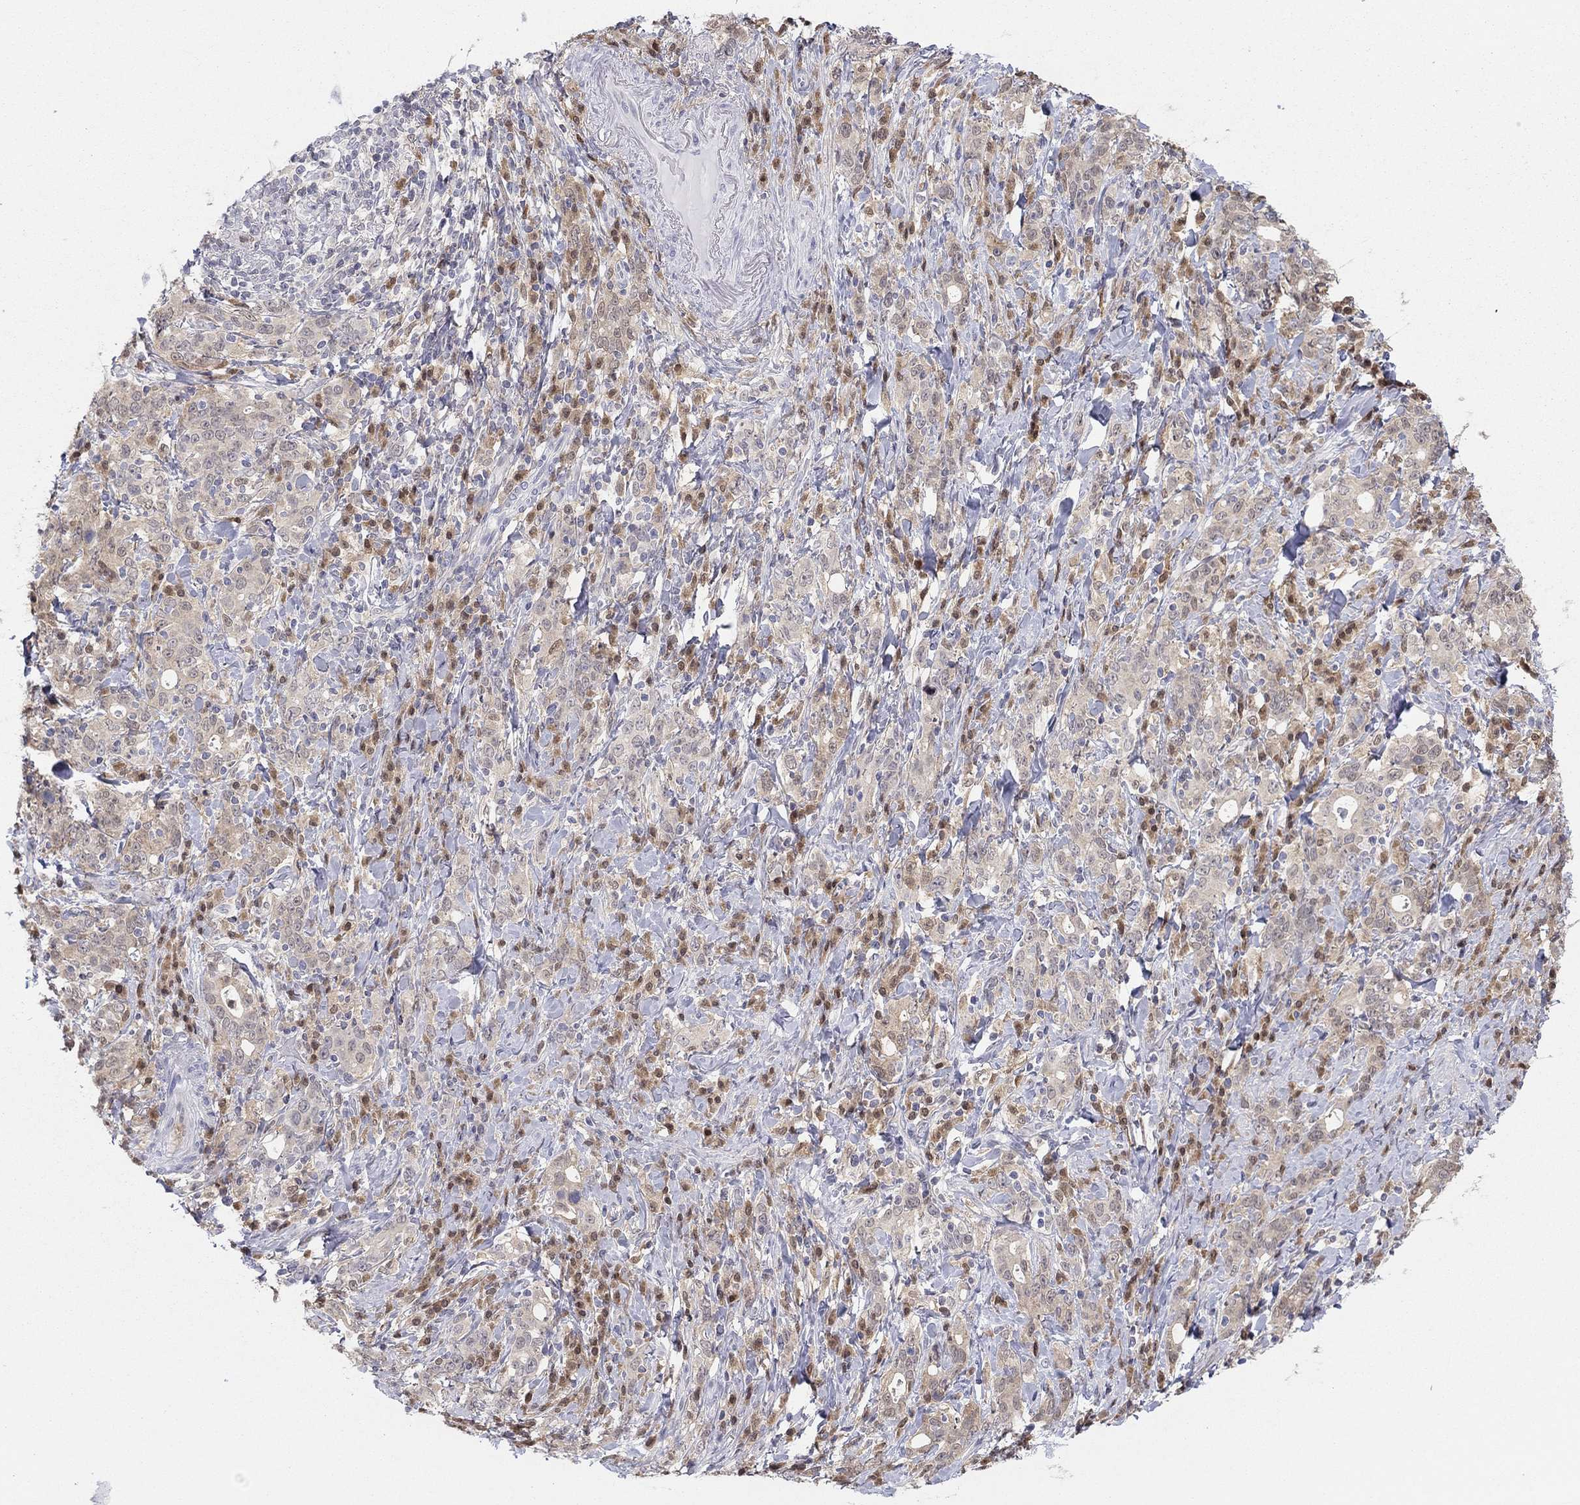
{"staining": {"intensity": "weak", "quantity": ">75%", "location": "cytoplasmic/membranous"}, "tissue": "stomach cancer", "cell_type": "Tumor cells", "image_type": "cancer", "snomed": [{"axis": "morphology", "description": "Adenocarcinoma, NOS"}, {"axis": "topography", "description": "Stomach"}], "caption": "Immunohistochemical staining of human adenocarcinoma (stomach) reveals low levels of weak cytoplasmic/membranous protein expression in approximately >75% of tumor cells.", "gene": "PDXK", "patient": {"sex": "male", "age": 79}}